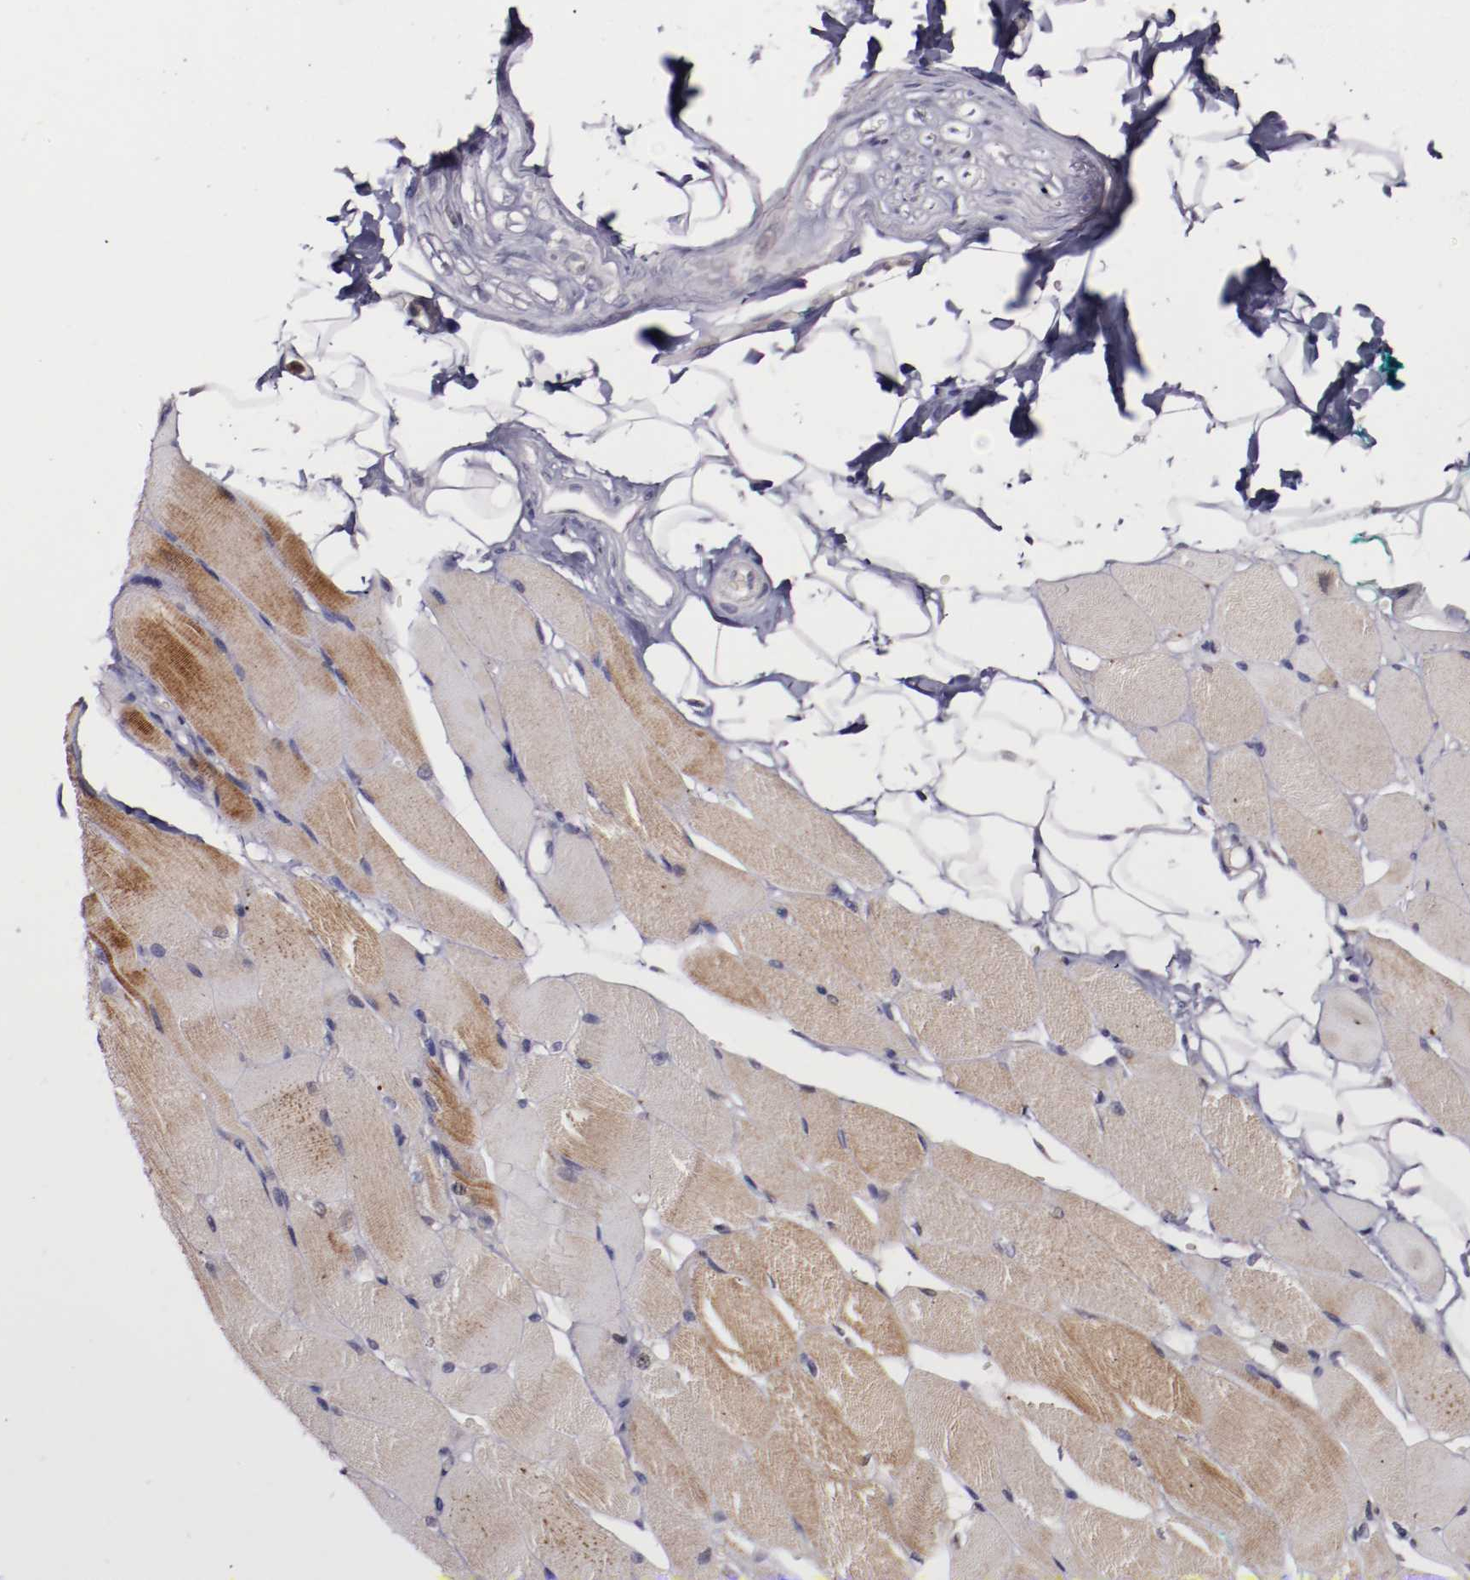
{"staining": {"intensity": "weak", "quantity": ">75%", "location": "cytoplasmic/membranous"}, "tissue": "skeletal muscle", "cell_type": "Myocytes", "image_type": "normal", "snomed": [{"axis": "morphology", "description": "Normal tissue, NOS"}, {"axis": "topography", "description": "Skeletal muscle"}, {"axis": "topography", "description": "Peripheral nerve tissue"}], "caption": "Skeletal muscle stained with immunohistochemistry (IHC) displays weak cytoplasmic/membranous staining in about >75% of myocytes.", "gene": "FTSJ1", "patient": {"sex": "female", "age": 84}}